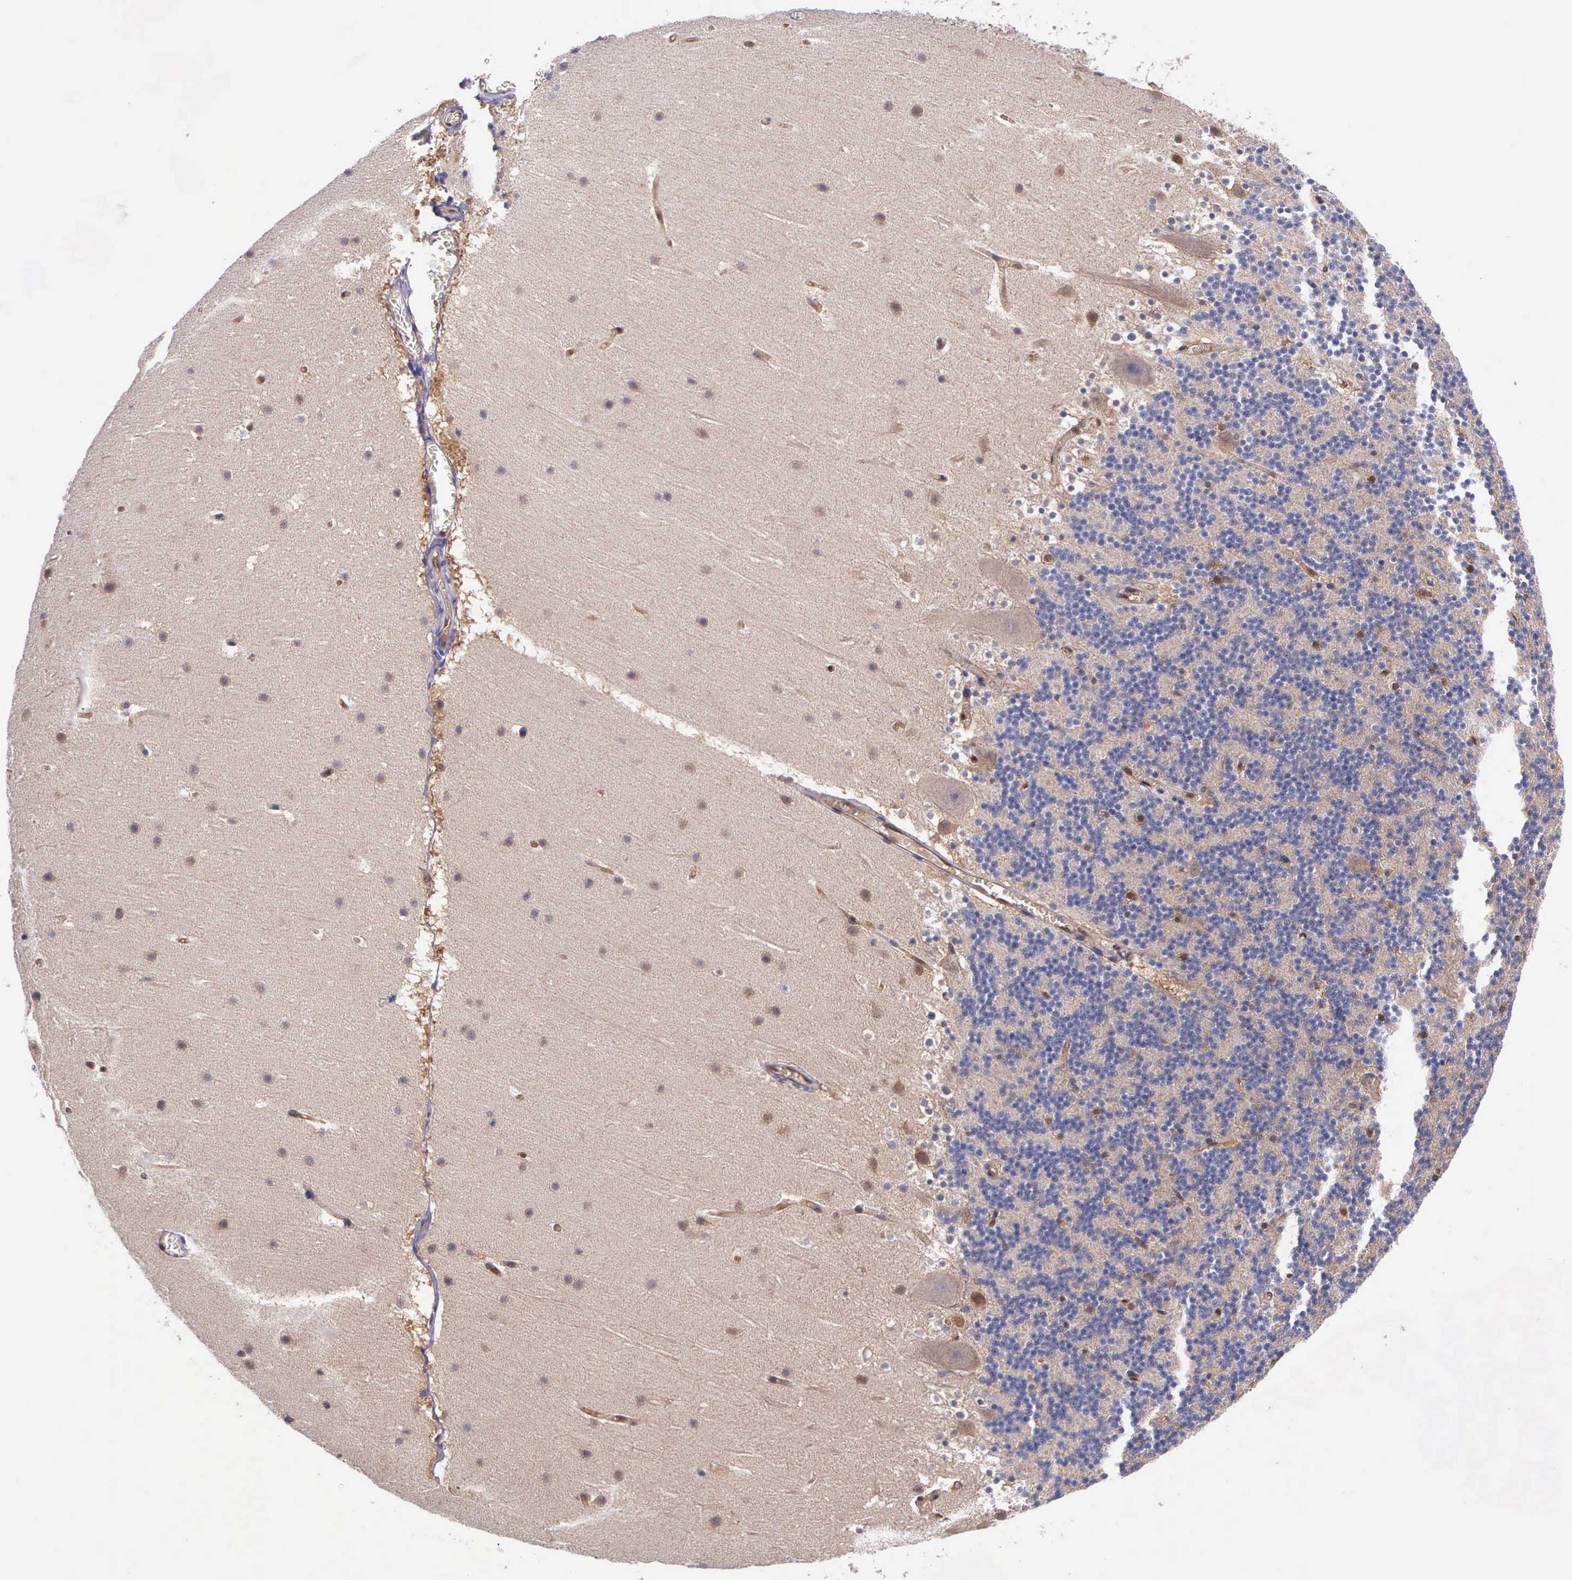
{"staining": {"intensity": "moderate", "quantity": "<25%", "location": "cytoplasmic/membranous,nuclear"}, "tissue": "cerebellum", "cell_type": "Cells in granular layer", "image_type": "normal", "snomed": [{"axis": "morphology", "description": "Normal tissue, NOS"}, {"axis": "topography", "description": "Cerebellum"}], "caption": "Immunohistochemical staining of normal human cerebellum demonstrates moderate cytoplasmic/membranous,nuclear protein positivity in about <25% of cells in granular layer.", "gene": "GMPR2", "patient": {"sex": "male", "age": 45}}